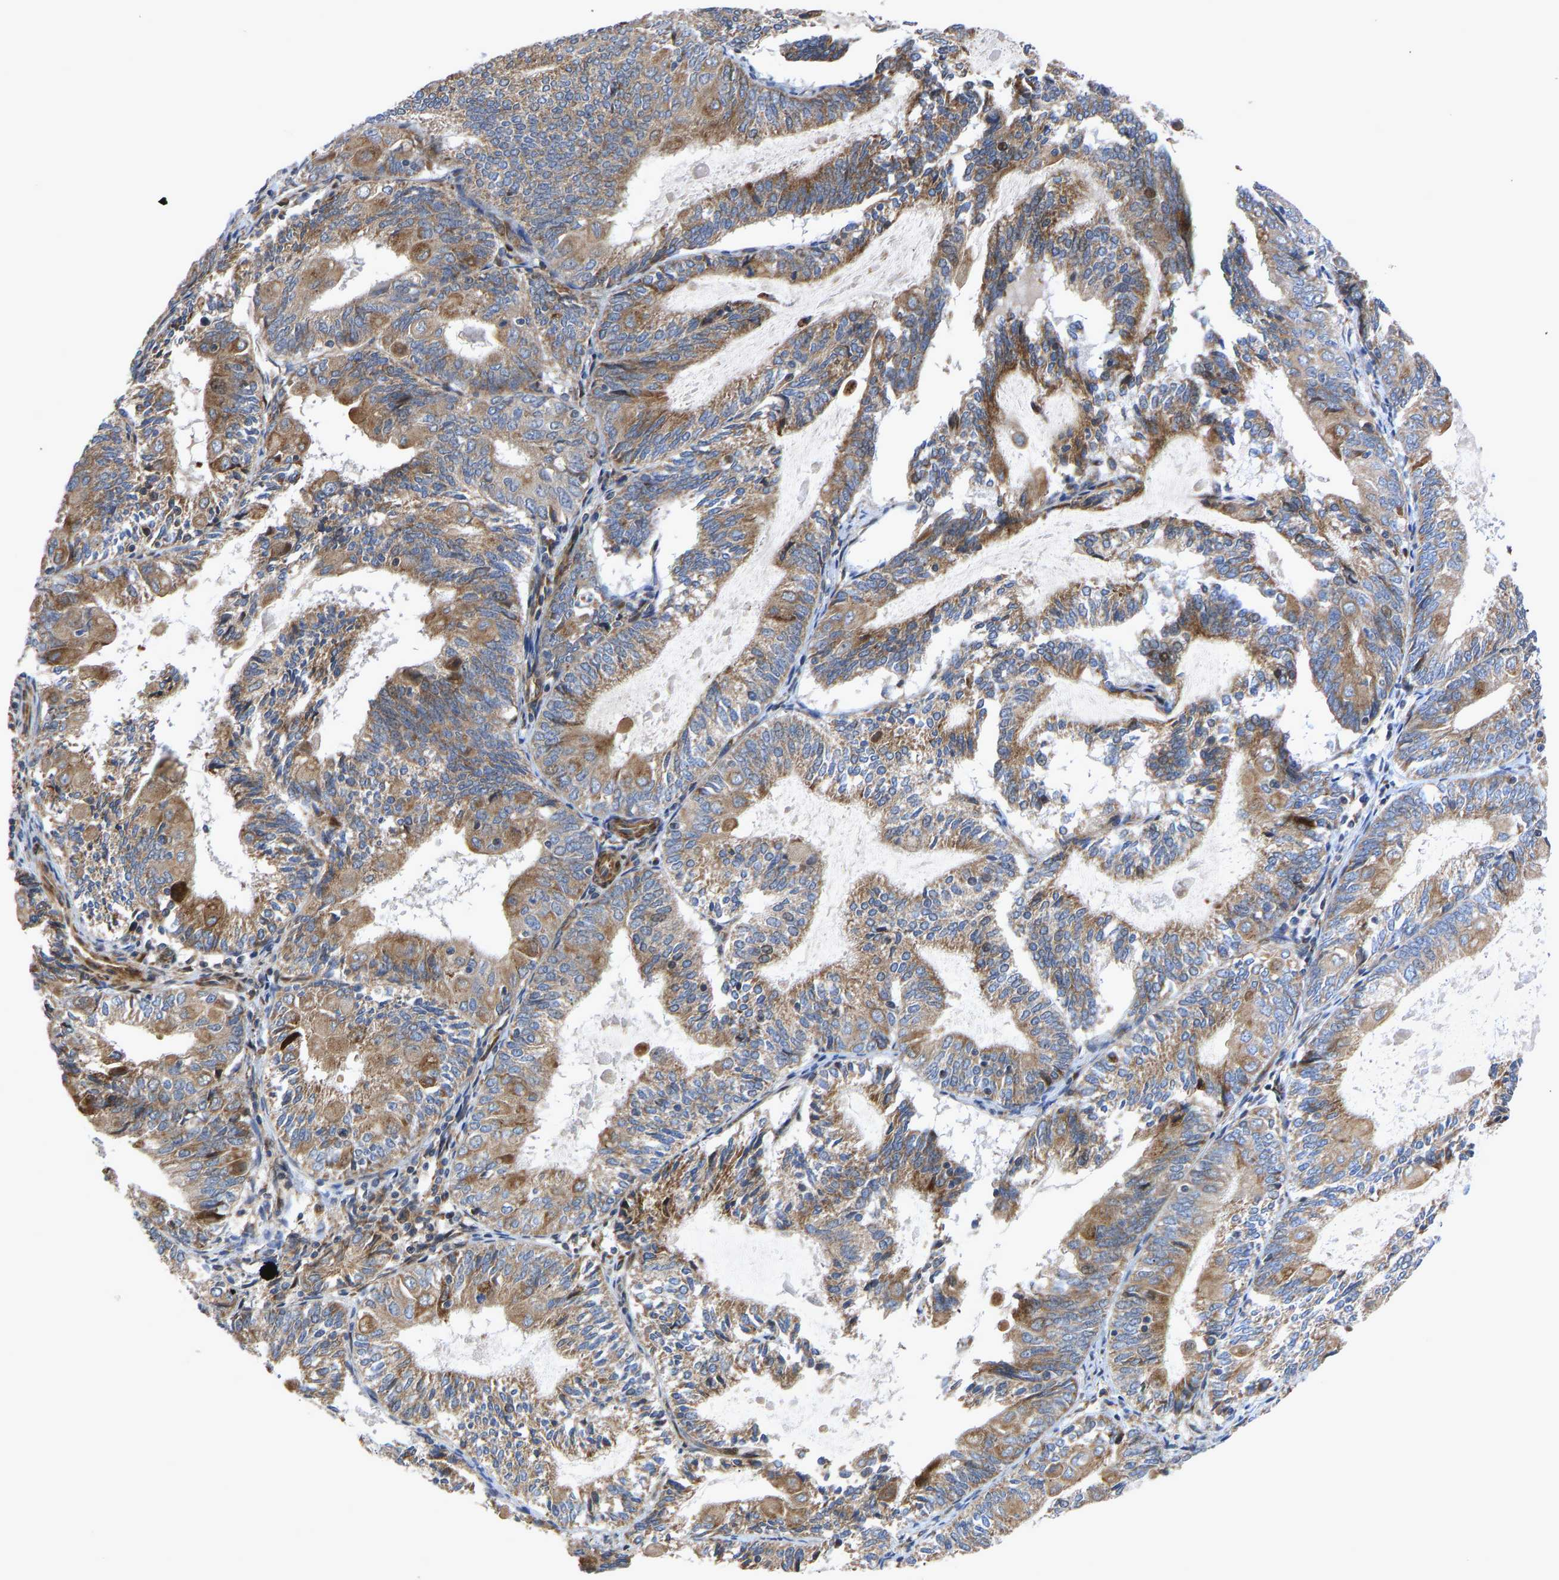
{"staining": {"intensity": "moderate", "quantity": ">75%", "location": "cytoplasmic/membranous"}, "tissue": "endometrial cancer", "cell_type": "Tumor cells", "image_type": "cancer", "snomed": [{"axis": "morphology", "description": "Adenocarcinoma, NOS"}, {"axis": "topography", "description": "Endometrium"}], "caption": "Moderate cytoplasmic/membranous expression is identified in about >75% of tumor cells in endometrial cancer (adenocarcinoma).", "gene": "TMEM38B", "patient": {"sex": "female", "age": 81}}